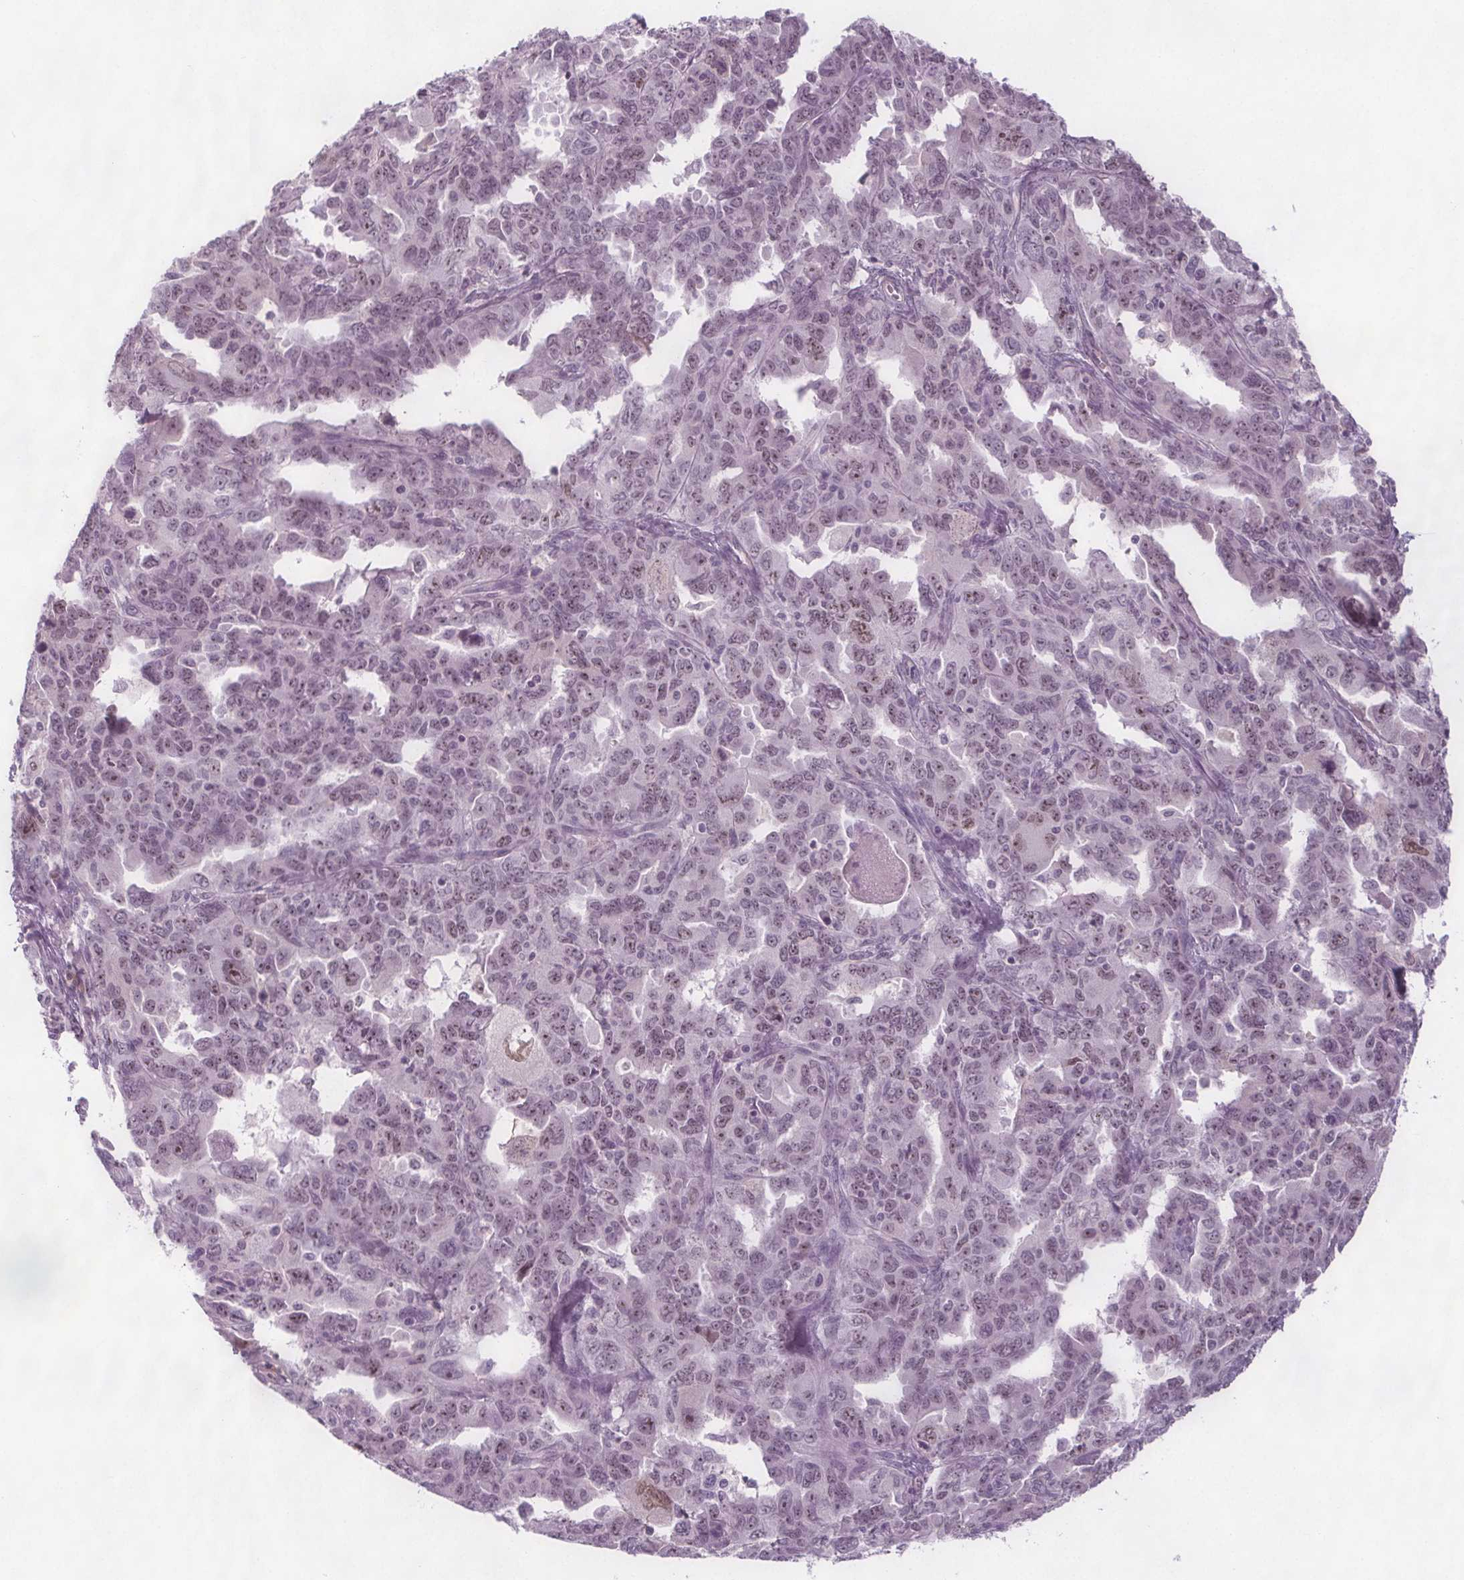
{"staining": {"intensity": "moderate", "quantity": "25%-75%", "location": "nuclear"}, "tissue": "ovarian cancer", "cell_type": "Tumor cells", "image_type": "cancer", "snomed": [{"axis": "morphology", "description": "Adenocarcinoma, NOS"}, {"axis": "morphology", "description": "Carcinoma, endometroid"}, {"axis": "topography", "description": "Ovary"}], "caption": "Immunohistochemistry histopathology image of neoplastic tissue: human ovarian endometroid carcinoma stained using immunohistochemistry (IHC) displays medium levels of moderate protein expression localized specifically in the nuclear of tumor cells, appearing as a nuclear brown color.", "gene": "NOLC1", "patient": {"sex": "female", "age": 72}}